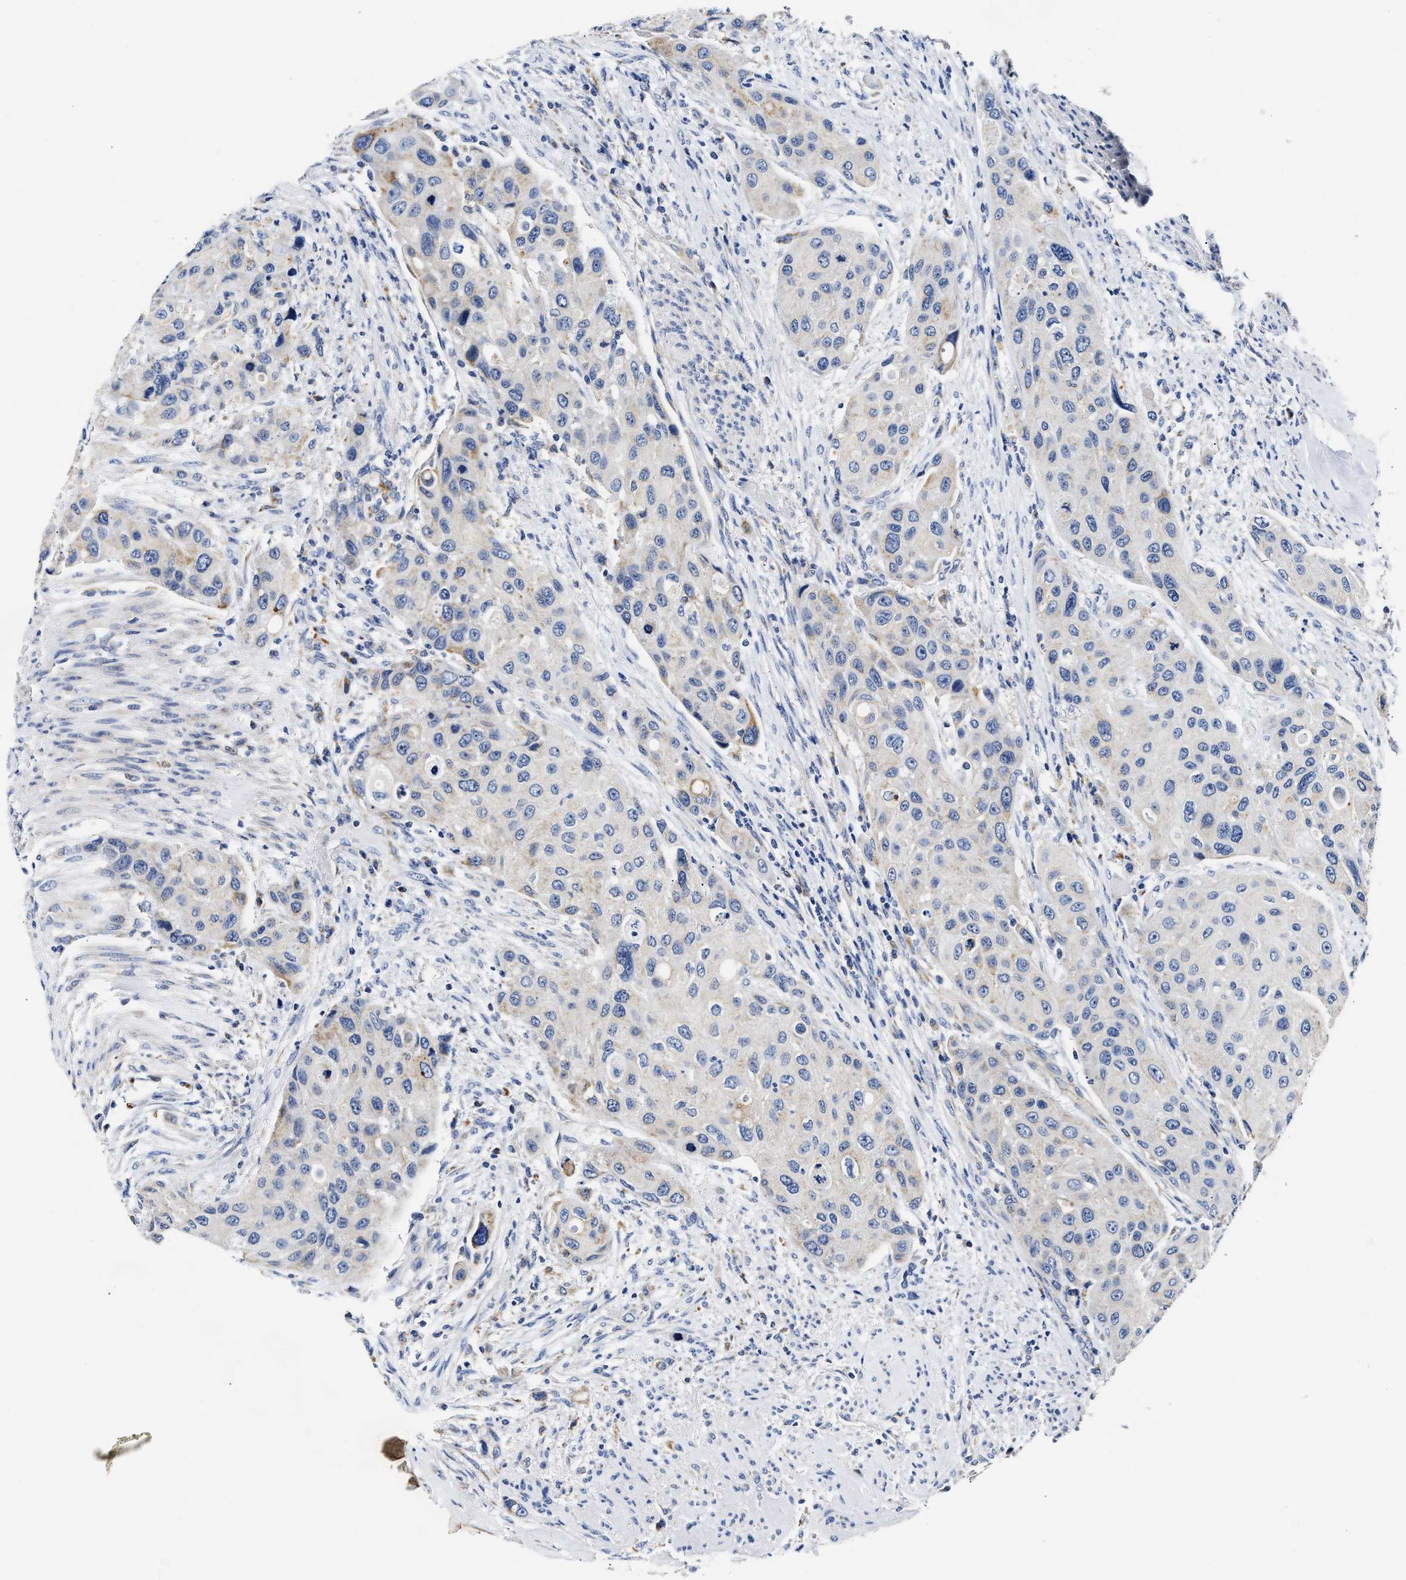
{"staining": {"intensity": "weak", "quantity": "<25%", "location": "cytoplasmic/membranous"}, "tissue": "urothelial cancer", "cell_type": "Tumor cells", "image_type": "cancer", "snomed": [{"axis": "morphology", "description": "Urothelial carcinoma, High grade"}, {"axis": "topography", "description": "Urinary bladder"}], "caption": "DAB immunohistochemical staining of human urothelial cancer shows no significant staining in tumor cells.", "gene": "ACADVL", "patient": {"sex": "female", "age": 56}}